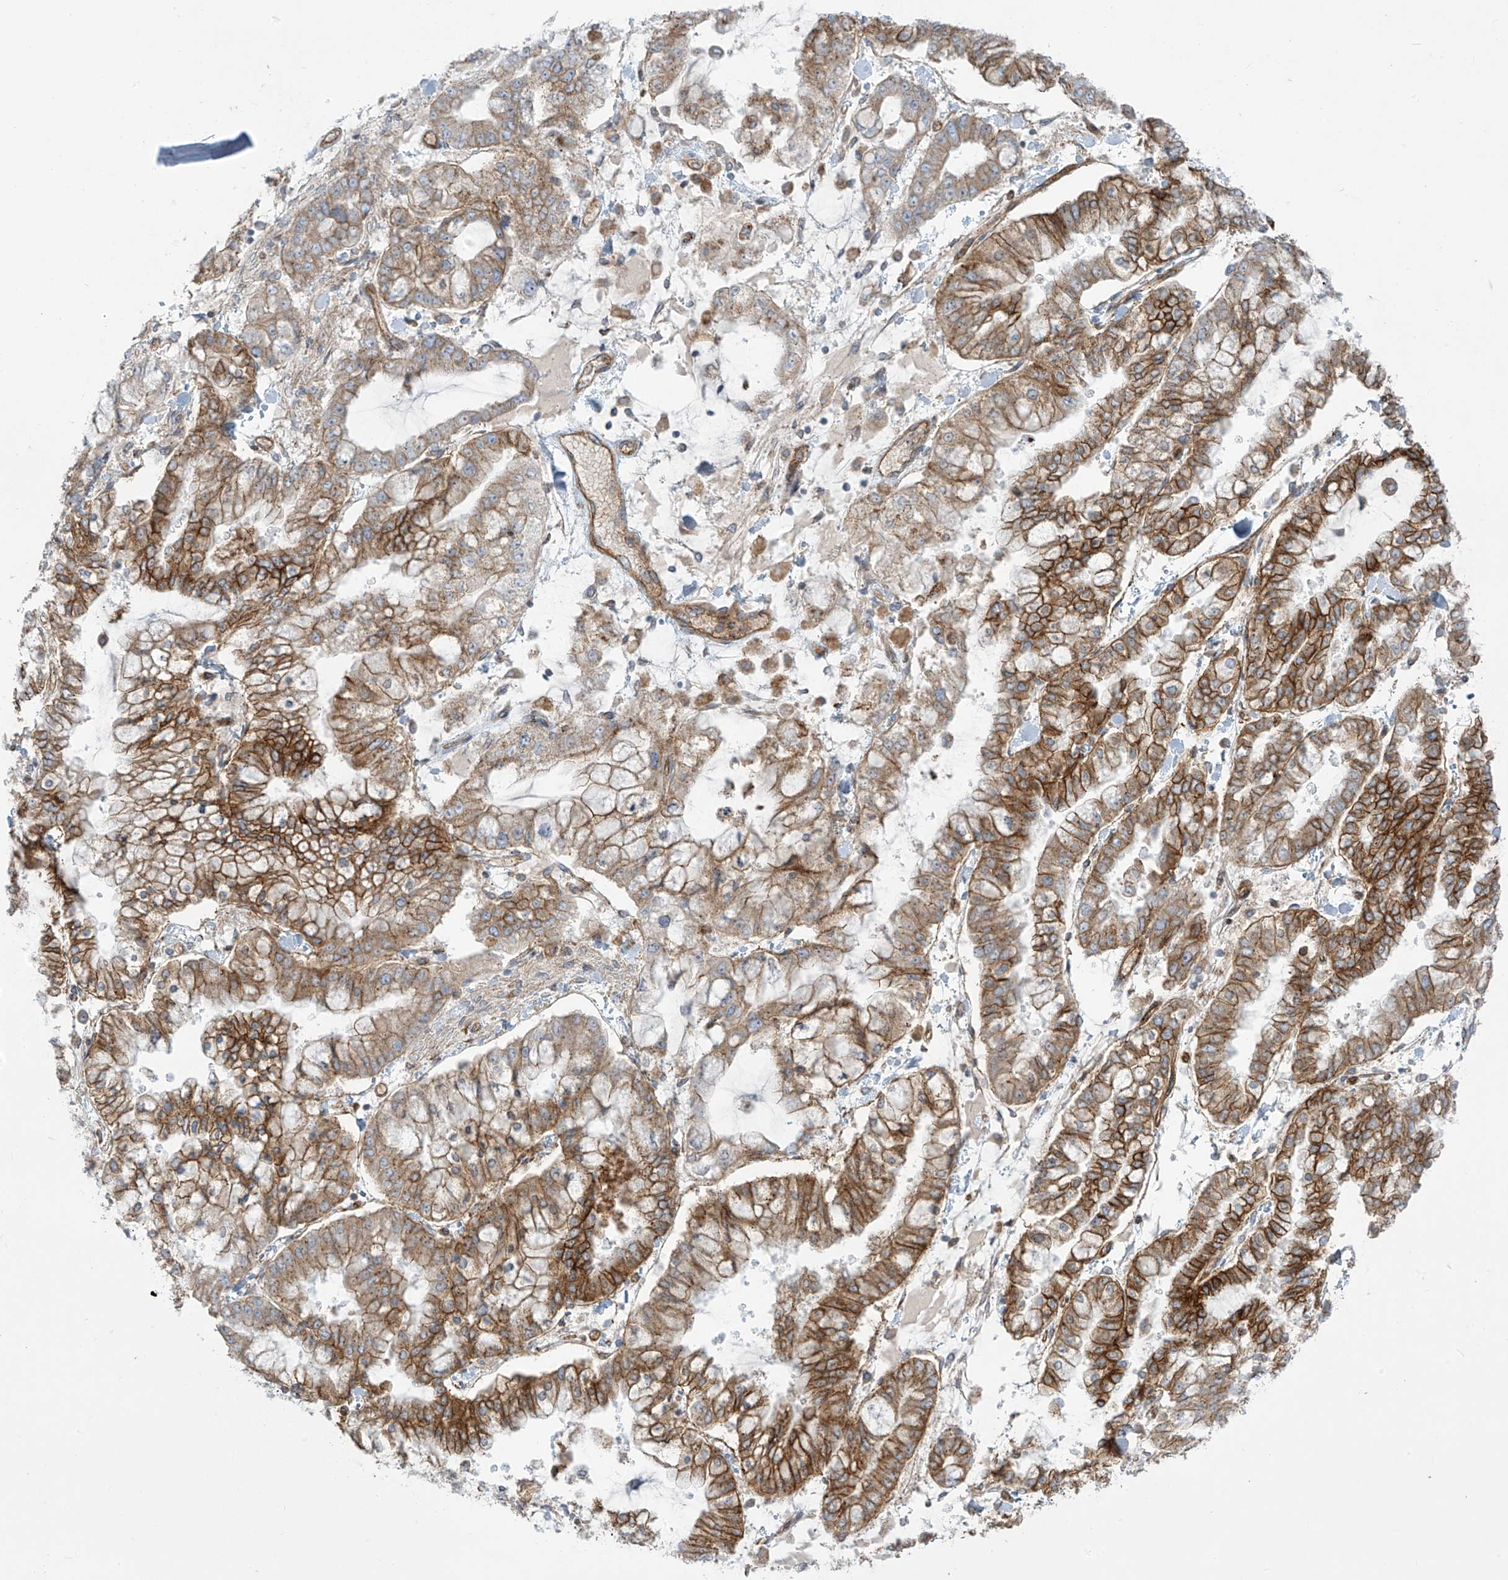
{"staining": {"intensity": "moderate", "quantity": ">75%", "location": "cytoplasmic/membranous"}, "tissue": "stomach cancer", "cell_type": "Tumor cells", "image_type": "cancer", "snomed": [{"axis": "morphology", "description": "Normal tissue, NOS"}, {"axis": "morphology", "description": "Adenocarcinoma, NOS"}, {"axis": "topography", "description": "Stomach, upper"}, {"axis": "topography", "description": "Stomach"}], "caption": "Moderate cytoplasmic/membranous positivity for a protein is appreciated in approximately >75% of tumor cells of stomach cancer (adenocarcinoma) using immunohistochemistry.", "gene": "LZTS3", "patient": {"sex": "male", "age": 76}}